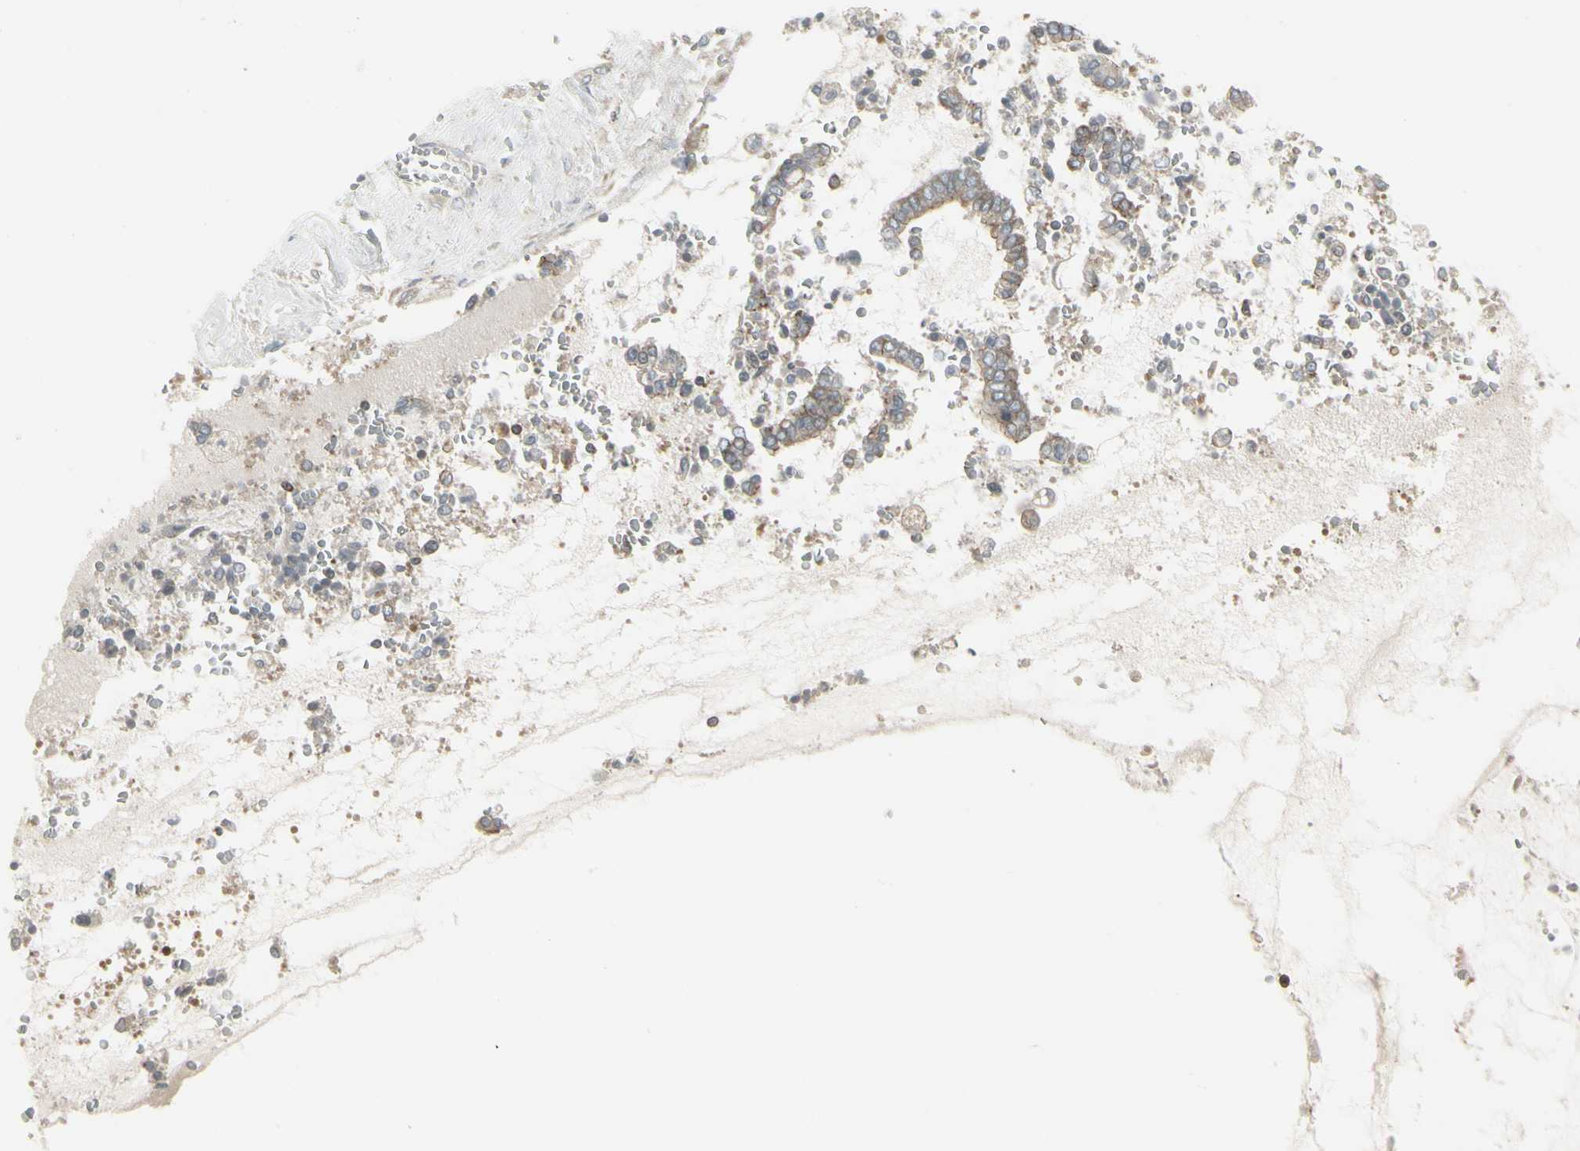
{"staining": {"intensity": "weak", "quantity": ">75%", "location": "cytoplasmic/membranous"}, "tissue": "cervical cancer", "cell_type": "Tumor cells", "image_type": "cancer", "snomed": [{"axis": "morphology", "description": "Adenocarcinoma, NOS"}, {"axis": "topography", "description": "Cervix"}], "caption": "IHC of adenocarcinoma (cervical) displays low levels of weak cytoplasmic/membranous staining in approximately >75% of tumor cells.", "gene": "EPS15", "patient": {"sex": "female", "age": 44}}